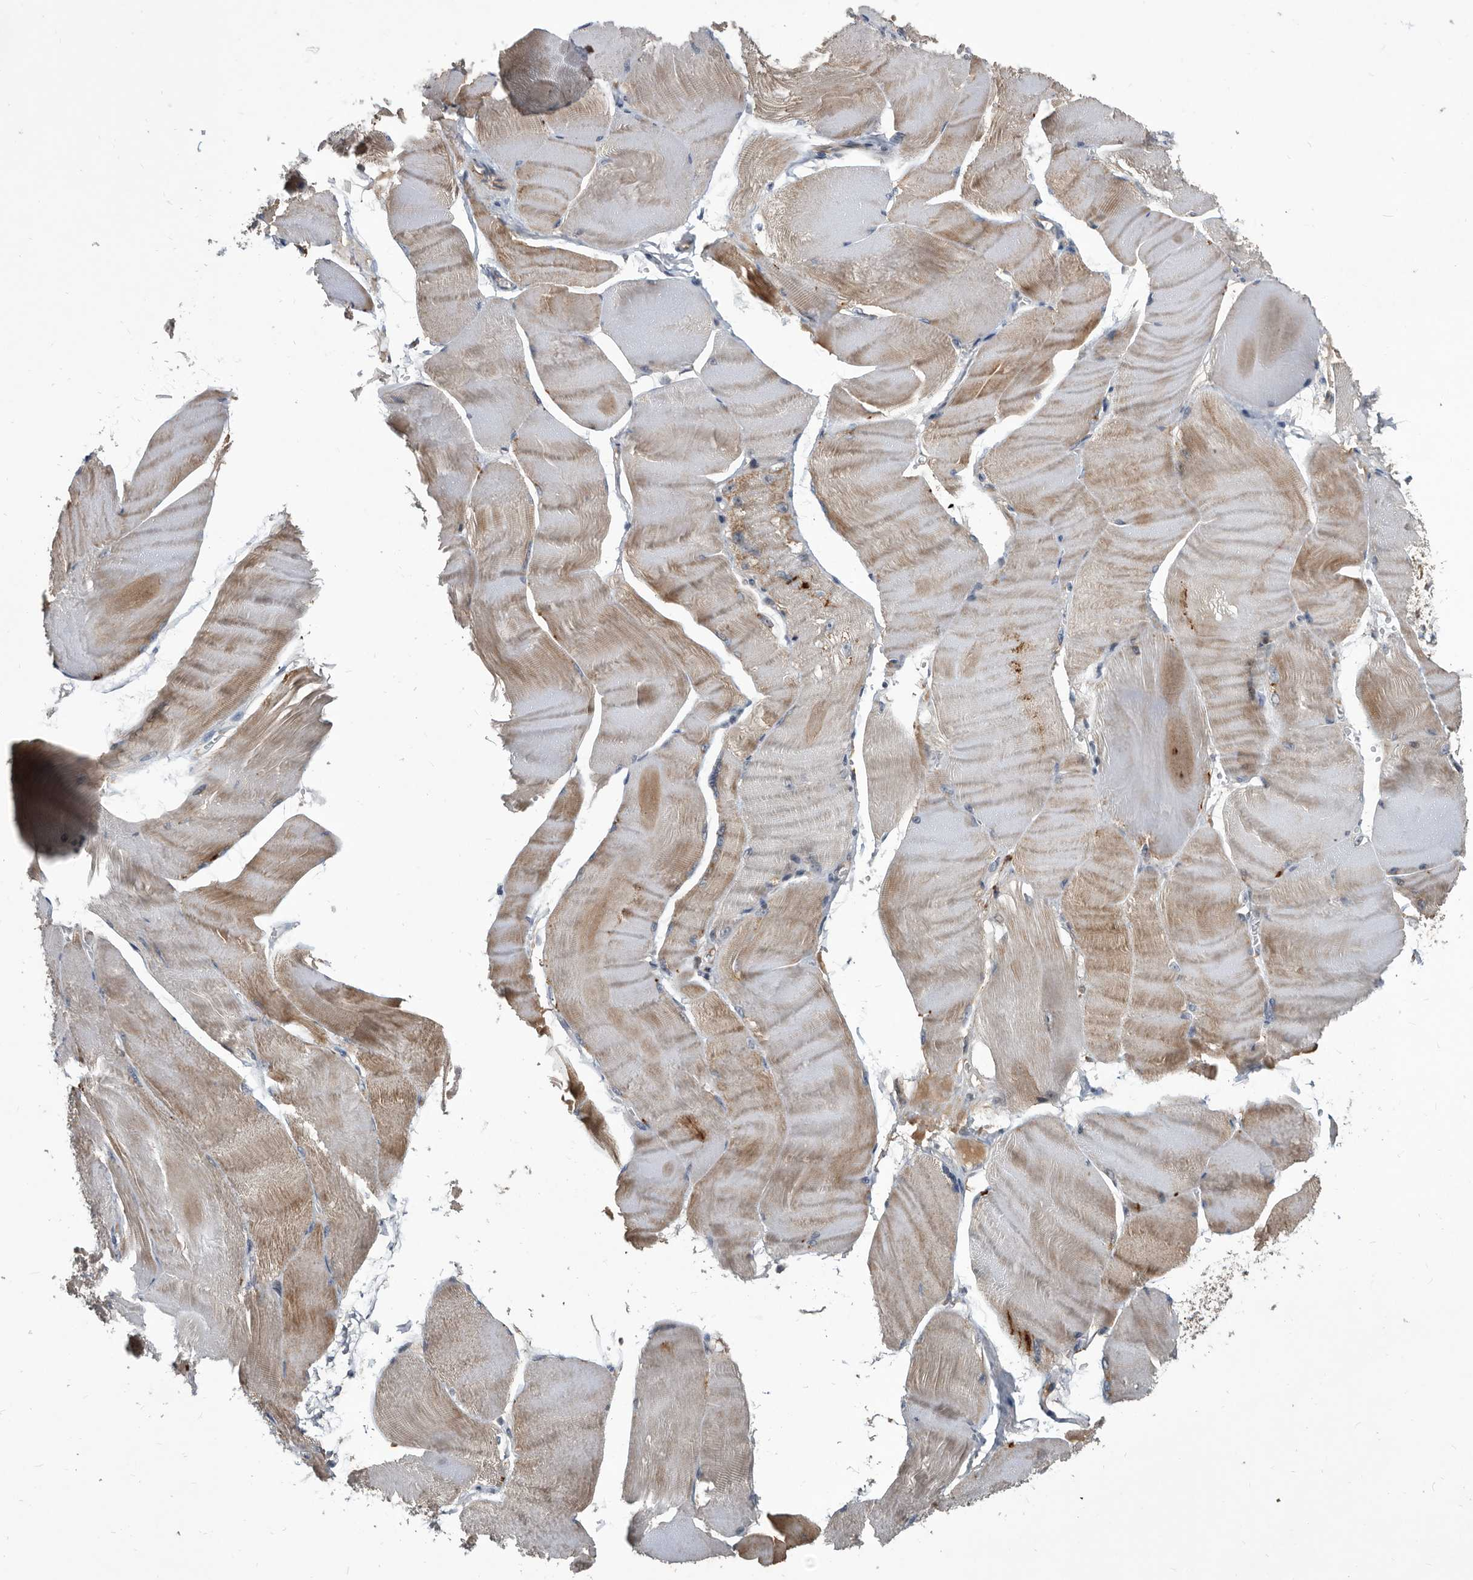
{"staining": {"intensity": "moderate", "quantity": "25%-75%", "location": "cytoplasmic/membranous"}, "tissue": "skeletal muscle", "cell_type": "Myocytes", "image_type": "normal", "snomed": [{"axis": "morphology", "description": "Normal tissue, NOS"}, {"axis": "morphology", "description": "Basal cell carcinoma"}, {"axis": "topography", "description": "Skeletal muscle"}], "caption": "IHC (DAB (3,3'-diaminobenzidine)) staining of benign human skeletal muscle exhibits moderate cytoplasmic/membranous protein staining in approximately 25%-75% of myocytes. (Brightfield microscopy of DAB IHC at high magnification).", "gene": "PI15", "patient": {"sex": "female", "age": 64}}